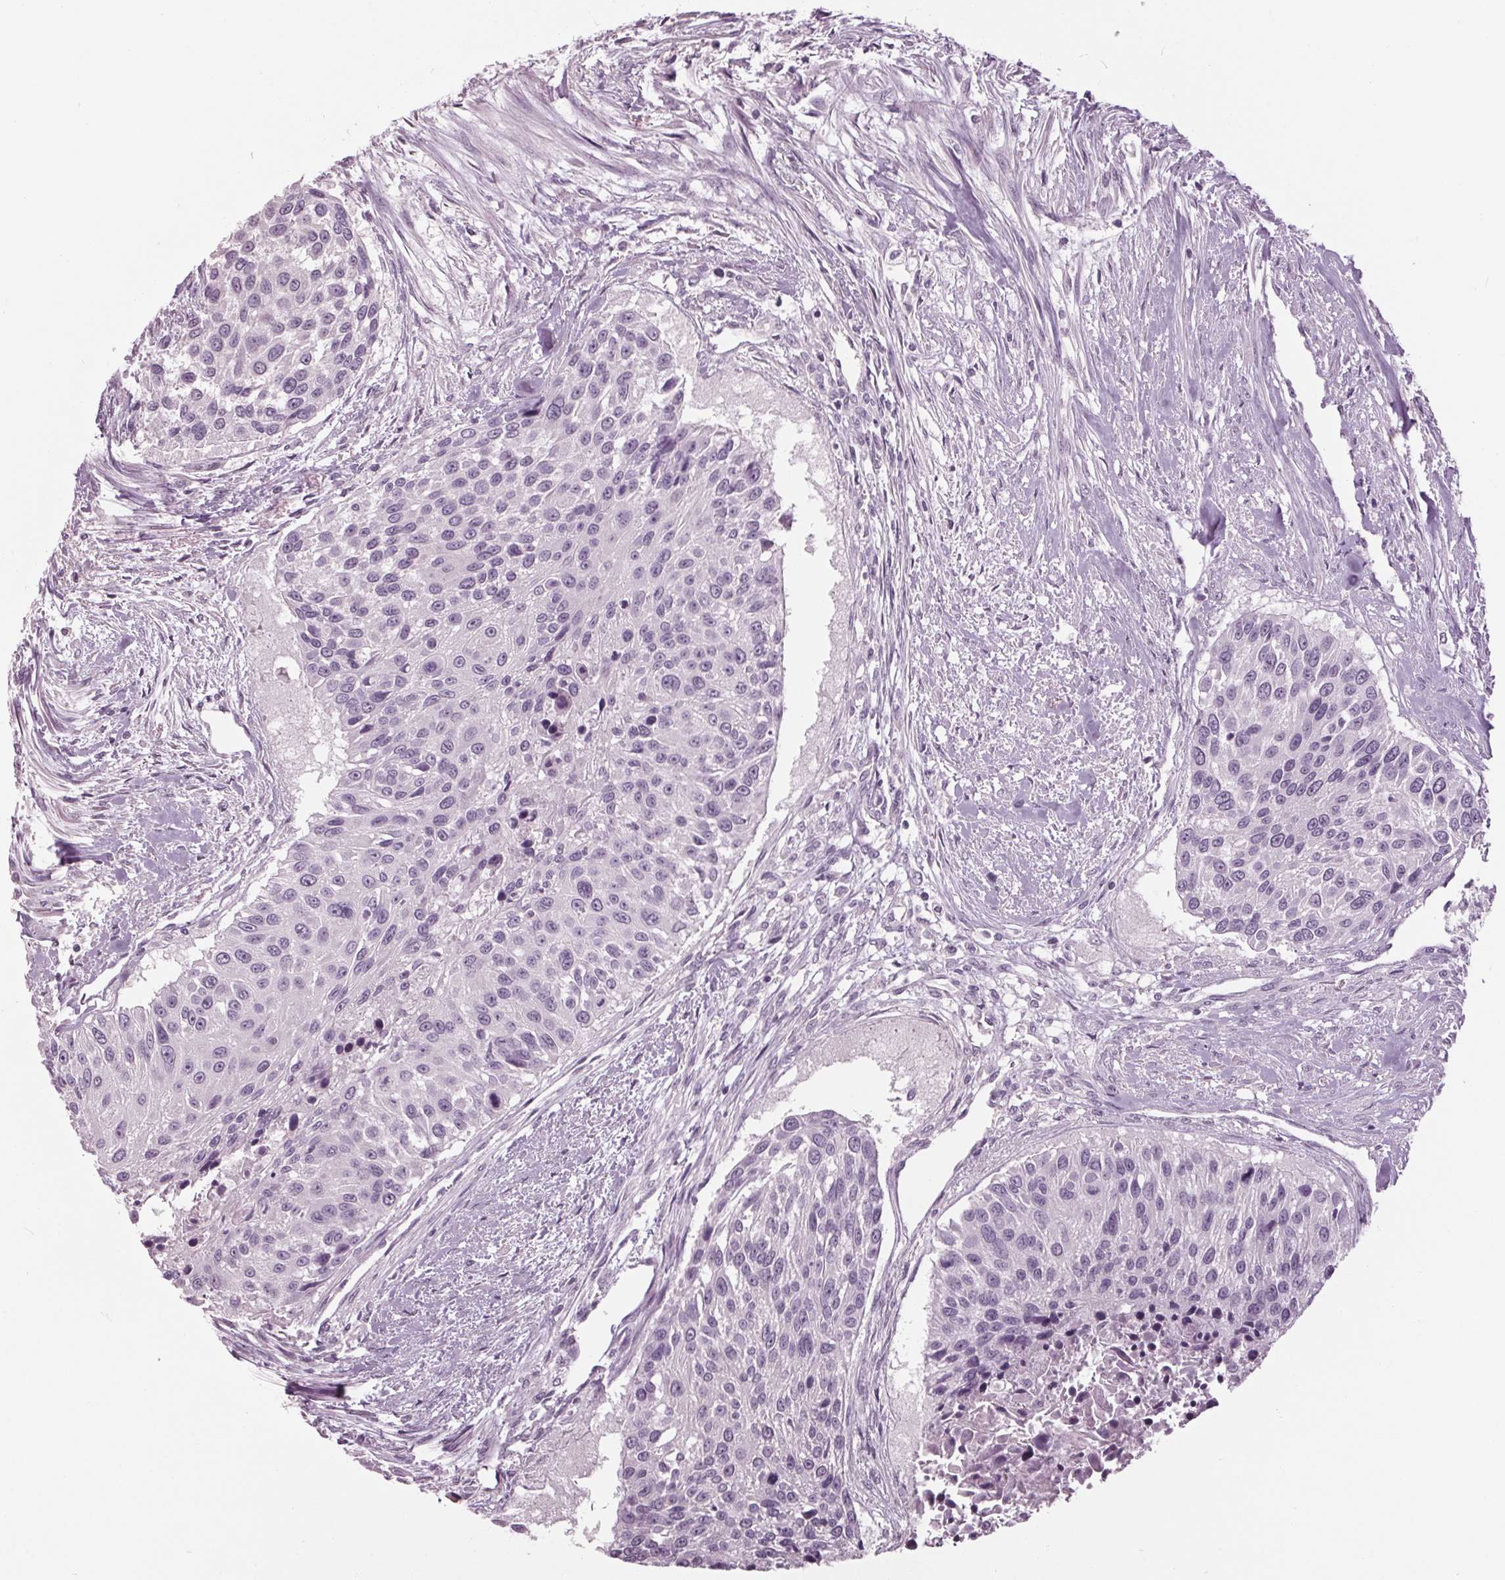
{"staining": {"intensity": "negative", "quantity": "none", "location": "none"}, "tissue": "urothelial cancer", "cell_type": "Tumor cells", "image_type": "cancer", "snomed": [{"axis": "morphology", "description": "Urothelial carcinoma, NOS"}, {"axis": "topography", "description": "Urinary bladder"}], "caption": "Protein analysis of urothelial cancer demonstrates no significant staining in tumor cells.", "gene": "TNNC2", "patient": {"sex": "male", "age": 55}}